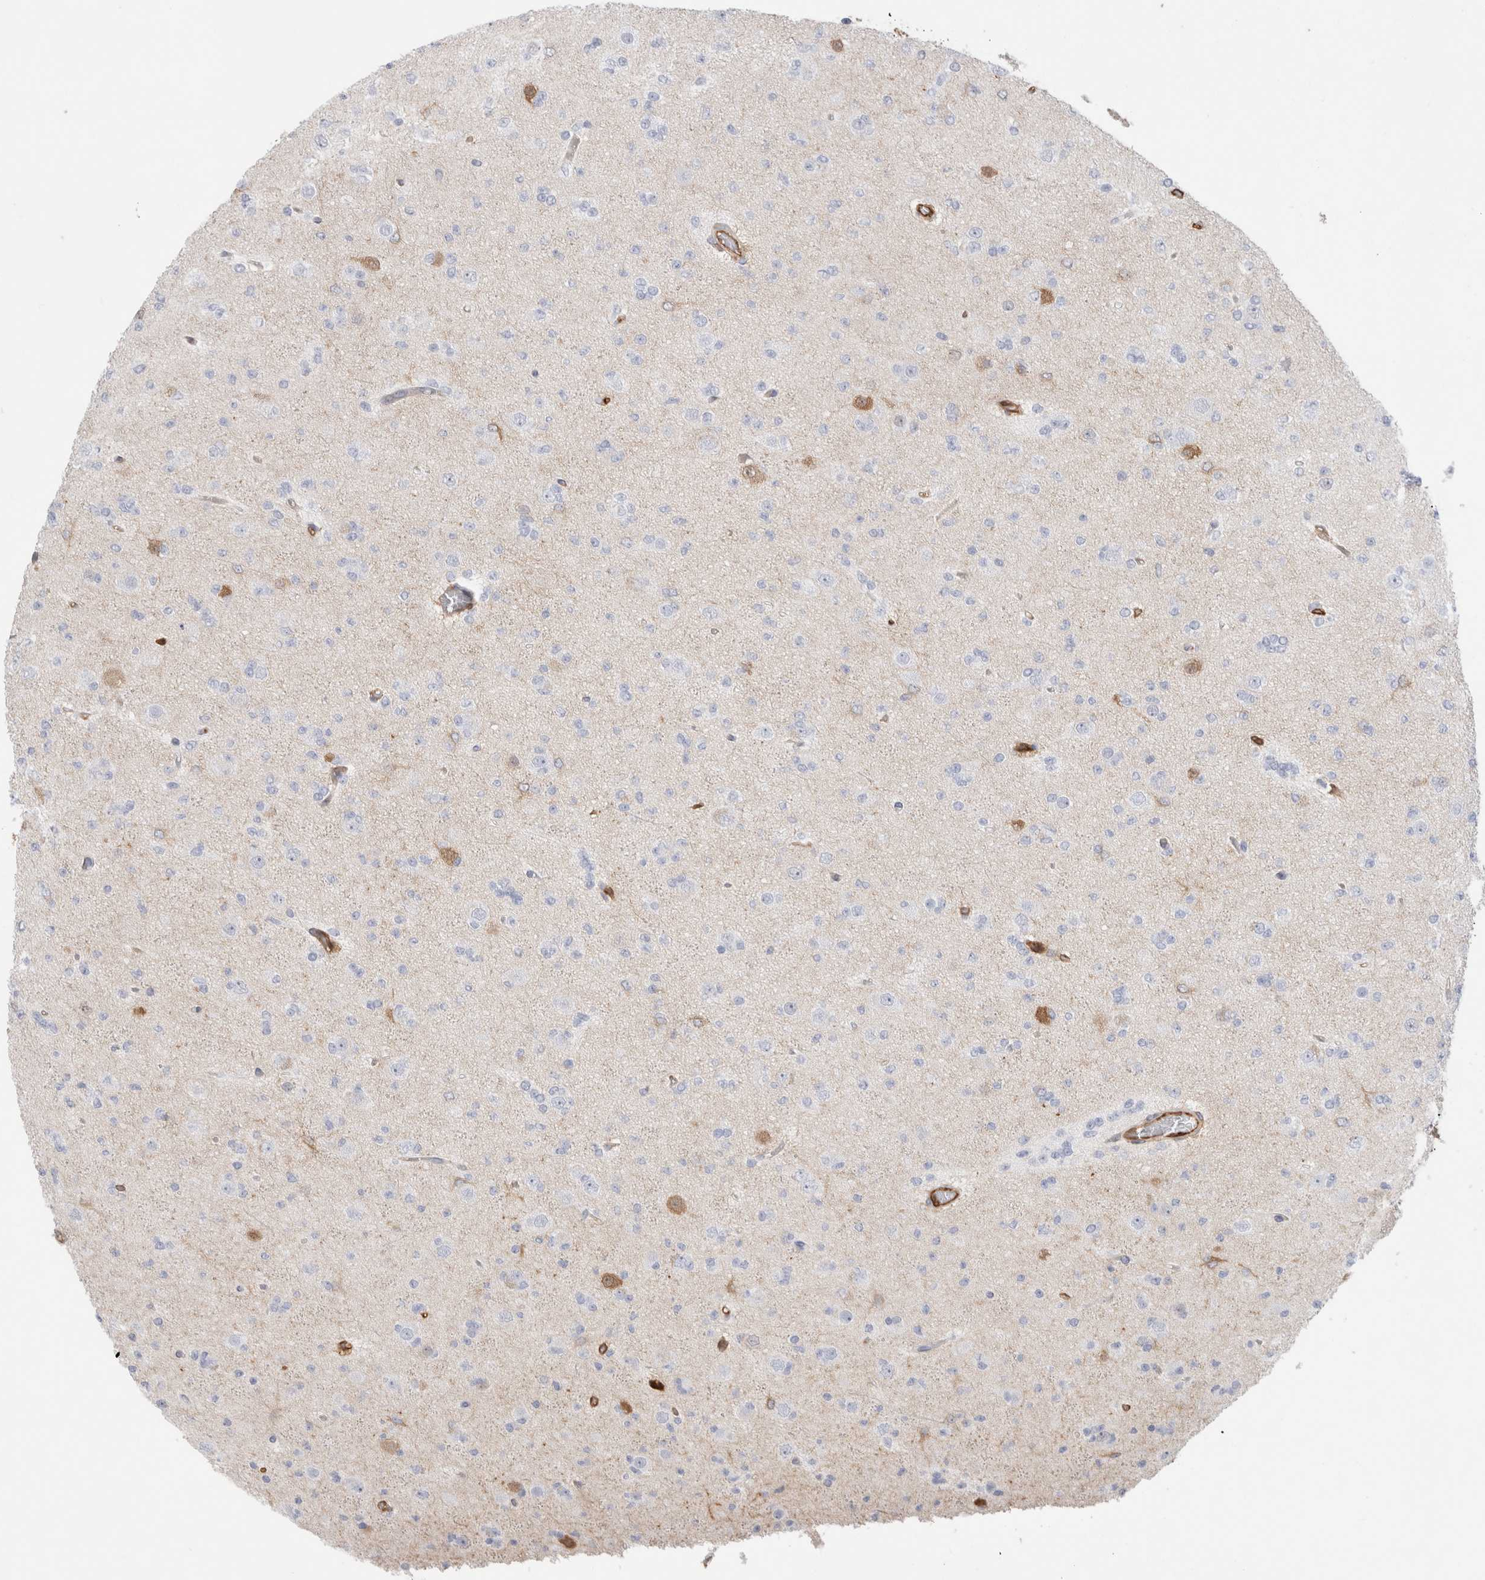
{"staining": {"intensity": "negative", "quantity": "none", "location": "none"}, "tissue": "glioma", "cell_type": "Tumor cells", "image_type": "cancer", "snomed": [{"axis": "morphology", "description": "Glioma, malignant, Low grade"}, {"axis": "topography", "description": "Brain"}], "caption": "Tumor cells show no significant protein expression in malignant glioma (low-grade). Brightfield microscopy of immunohistochemistry stained with DAB (3,3'-diaminobenzidine) (brown) and hematoxylin (blue), captured at high magnification.", "gene": "NAPEPLD", "patient": {"sex": "female", "age": 22}}